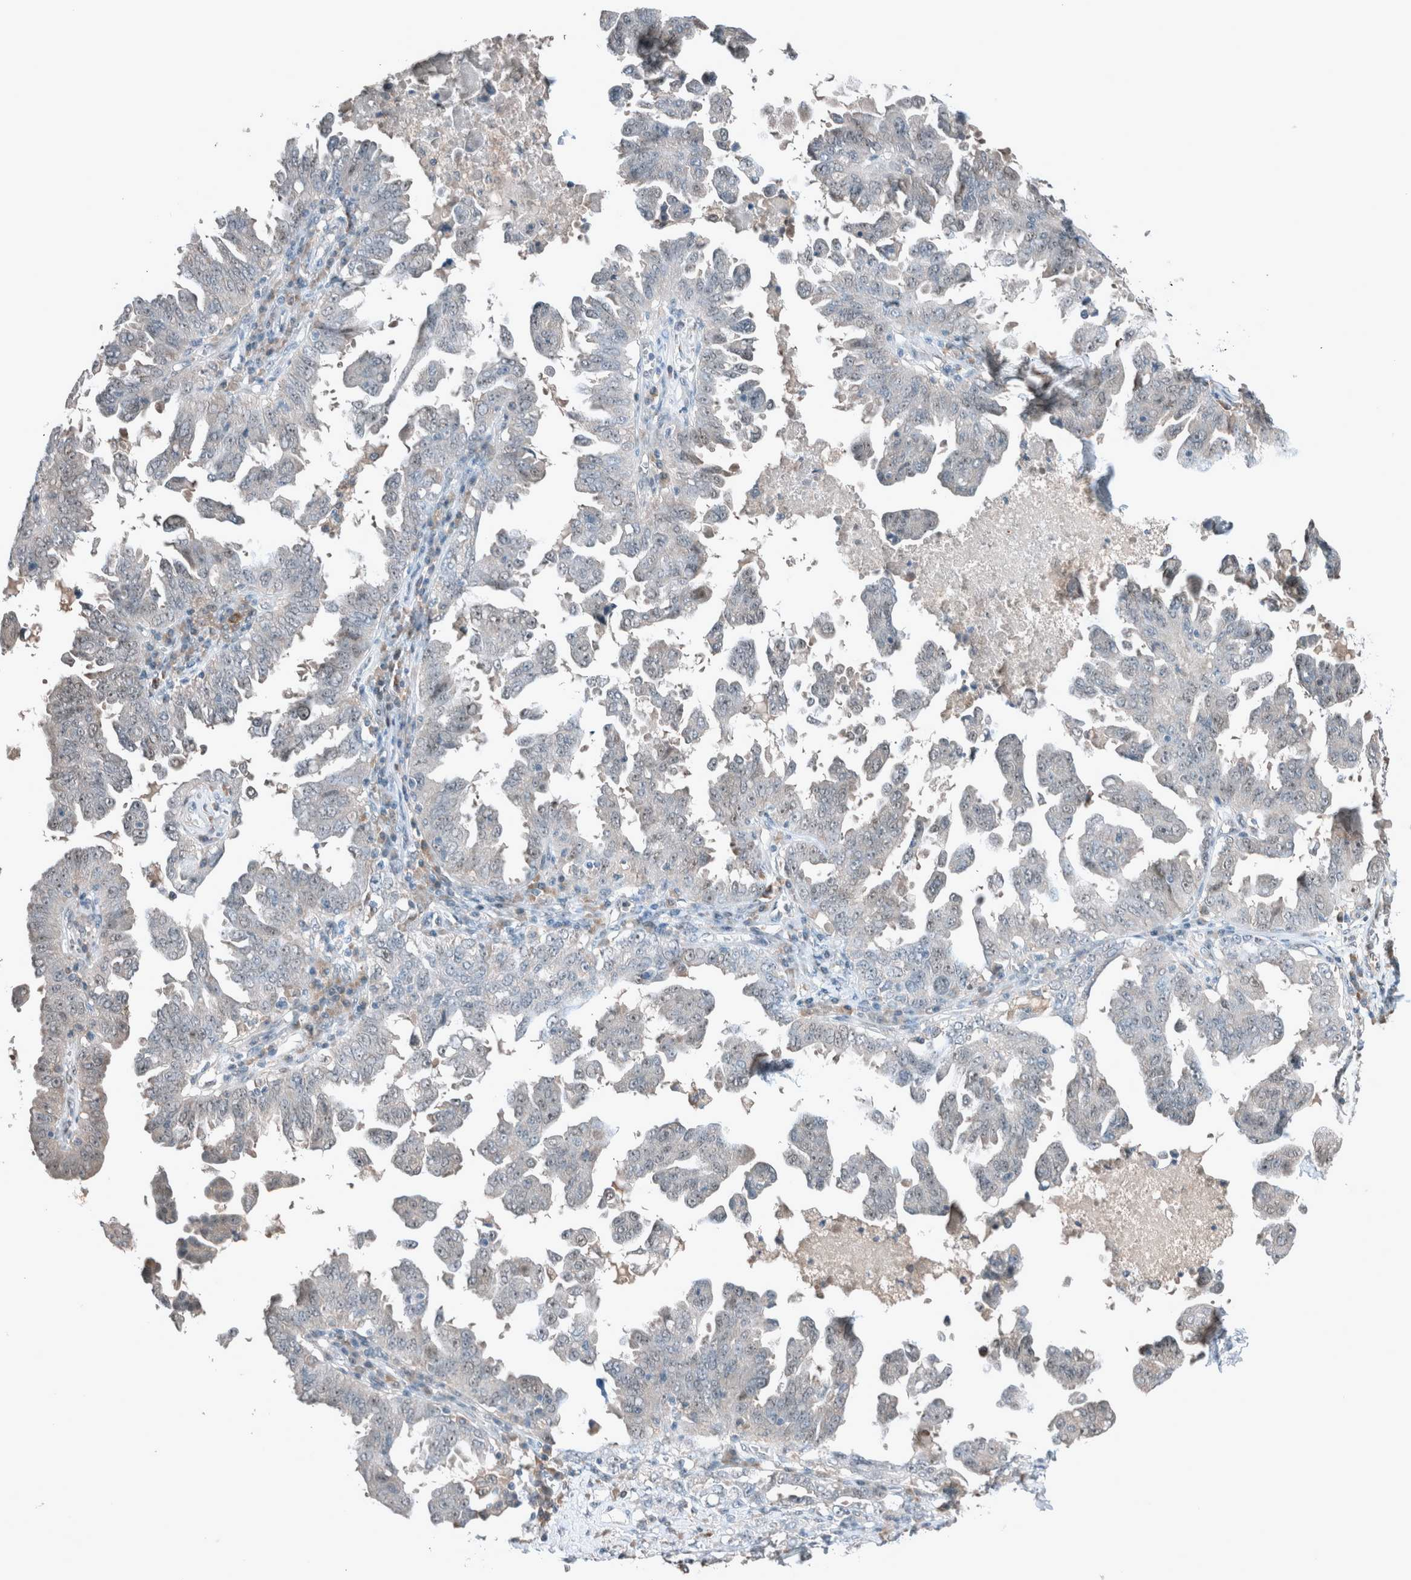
{"staining": {"intensity": "negative", "quantity": "none", "location": "none"}, "tissue": "ovarian cancer", "cell_type": "Tumor cells", "image_type": "cancer", "snomed": [{"axis": "morphology", "description": "Carcinoma, endometroid"}, {"axis": "topography", "description": "Ovary"}], "caption": "Immunohistochemistry micrograph of neoplastic tissue: ovarian endometroid carcinoma stained with DAB displays no significant protein positivity in tumor cells. (DAB immunohistochemistry with hematoxylin counter stain).", "gene": "RALGDS", "patient": {"sex": "female", "age": 62}}